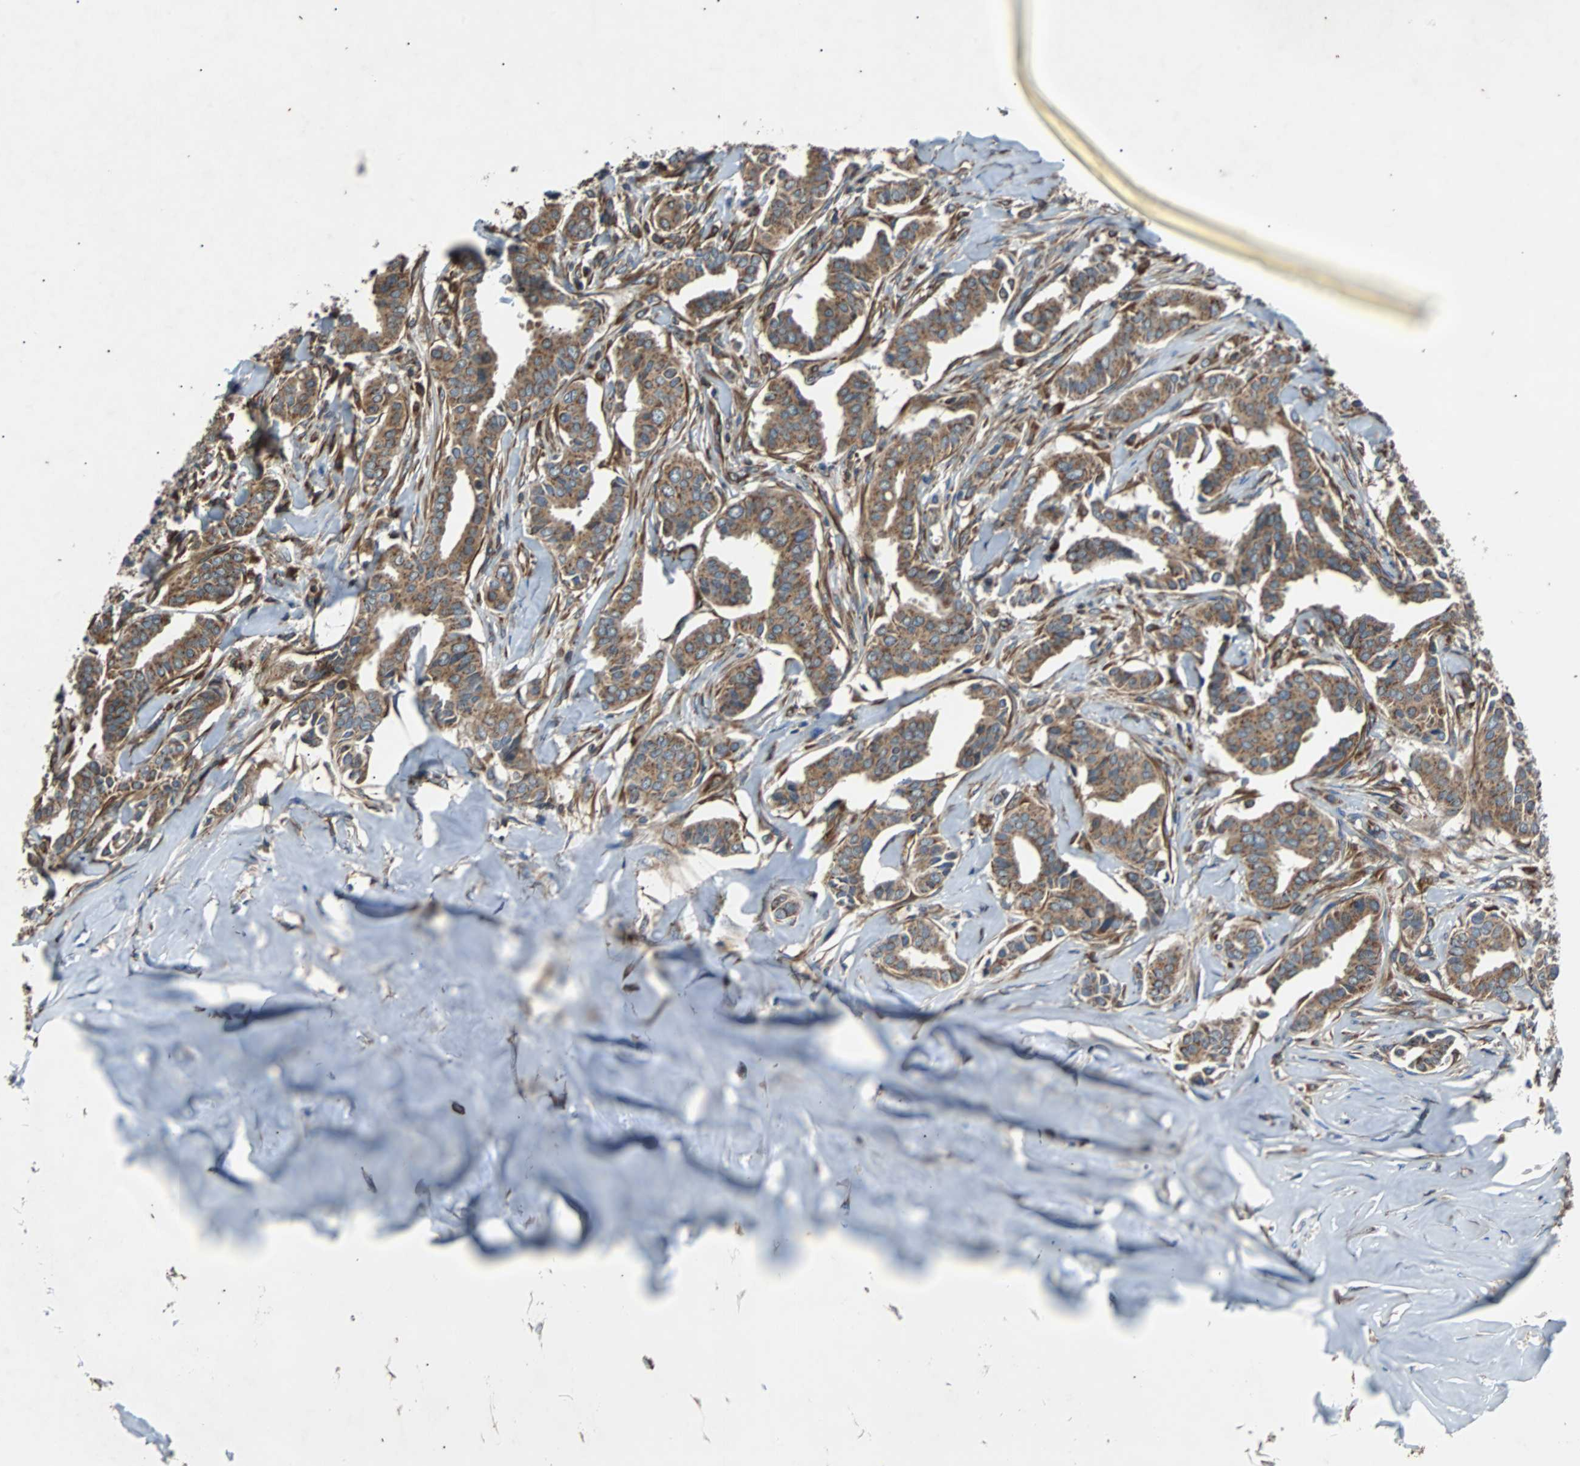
{"staining": {"intensity": "moderate", "quantity": ">75%", "location": "cytoplasmic/membranous"}, "tissue": "head and neck cancer", "cell_type": "Tumor cells", "image_type": "cancer", "snomed": [{"axis": "morphology", "description": "Adenocarcinoma, NOS"}, {"axis": "topography", "description": "Salivary gland"}, {"axis": "topography", "description": "Head-Neck"}], "caption": "The histopathology image exhibits a brown stain indicating the presence of a protein in the cytoplasmic/membranous of tumor cells in head and neck cancer.", "gene": "ACTR3", "patient": {"sex": "female", "age": 59}}